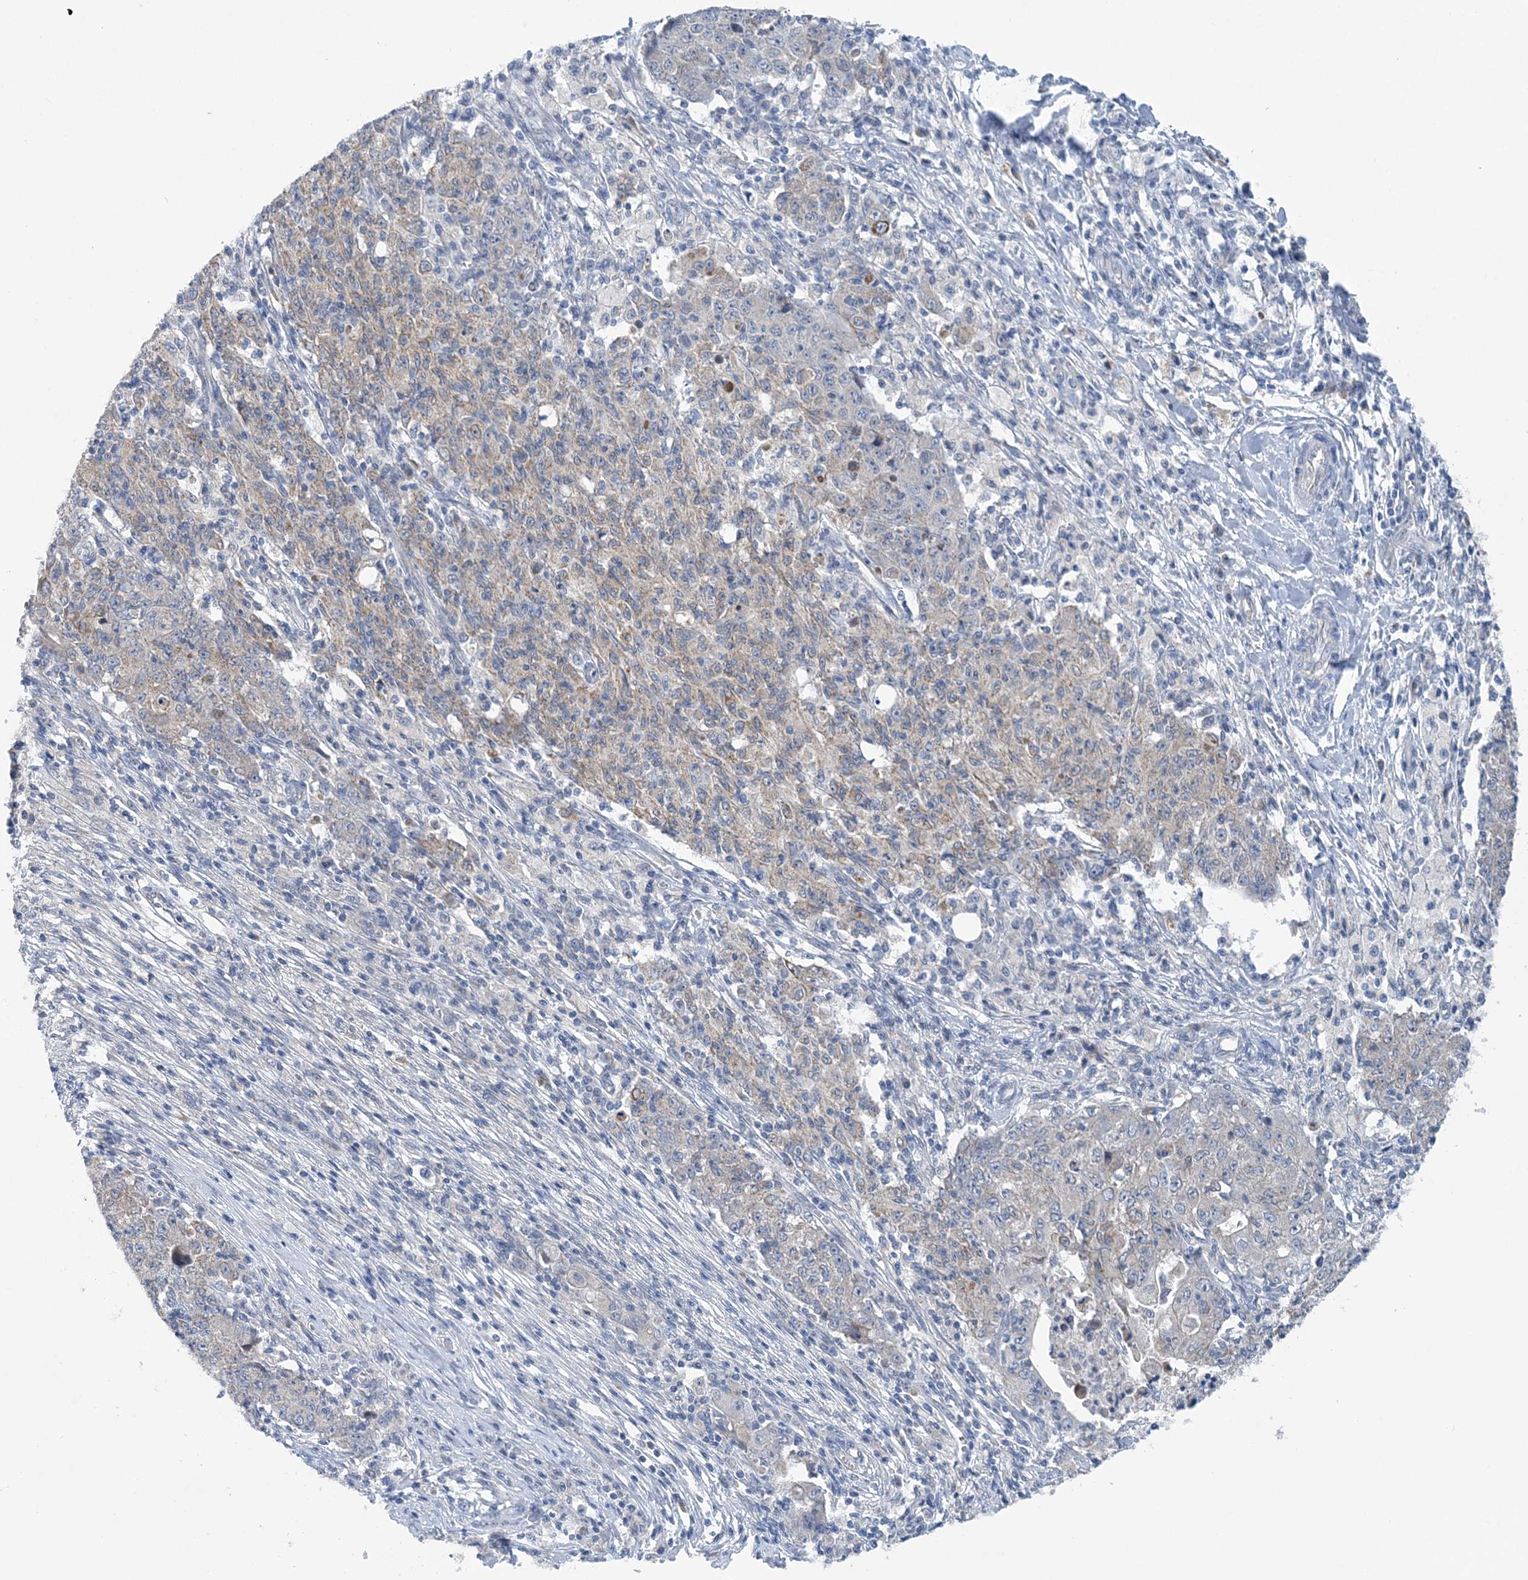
{"staining": {"intensity": "moderate", "quantity": "25%-75%", "location": "cytoplasmic/membranous"}, "tissue": "ovarian cancer", "cell_type": "Tumor cells", "image_type": "cancer", "snomed": [{"axis": "morphology", "description": "Carcinoma, endometroid"}, {"axis": "topography", "description": "Ovary"}], "caption": "DAB (3,3'-diaminobenzidine) immunohistochemical staining of human ovarian cancer (endometroid carcinoma) displays moderate cytoplasmic/membranous protein staining in about 25%-75% of tumor cells. (DAB (3,3'-diaminobenzidine) IHC, brown staining for protein, blue staining for nuclei).", "gene": "COPE", "patient": {"sex": "female", "age": 42}}